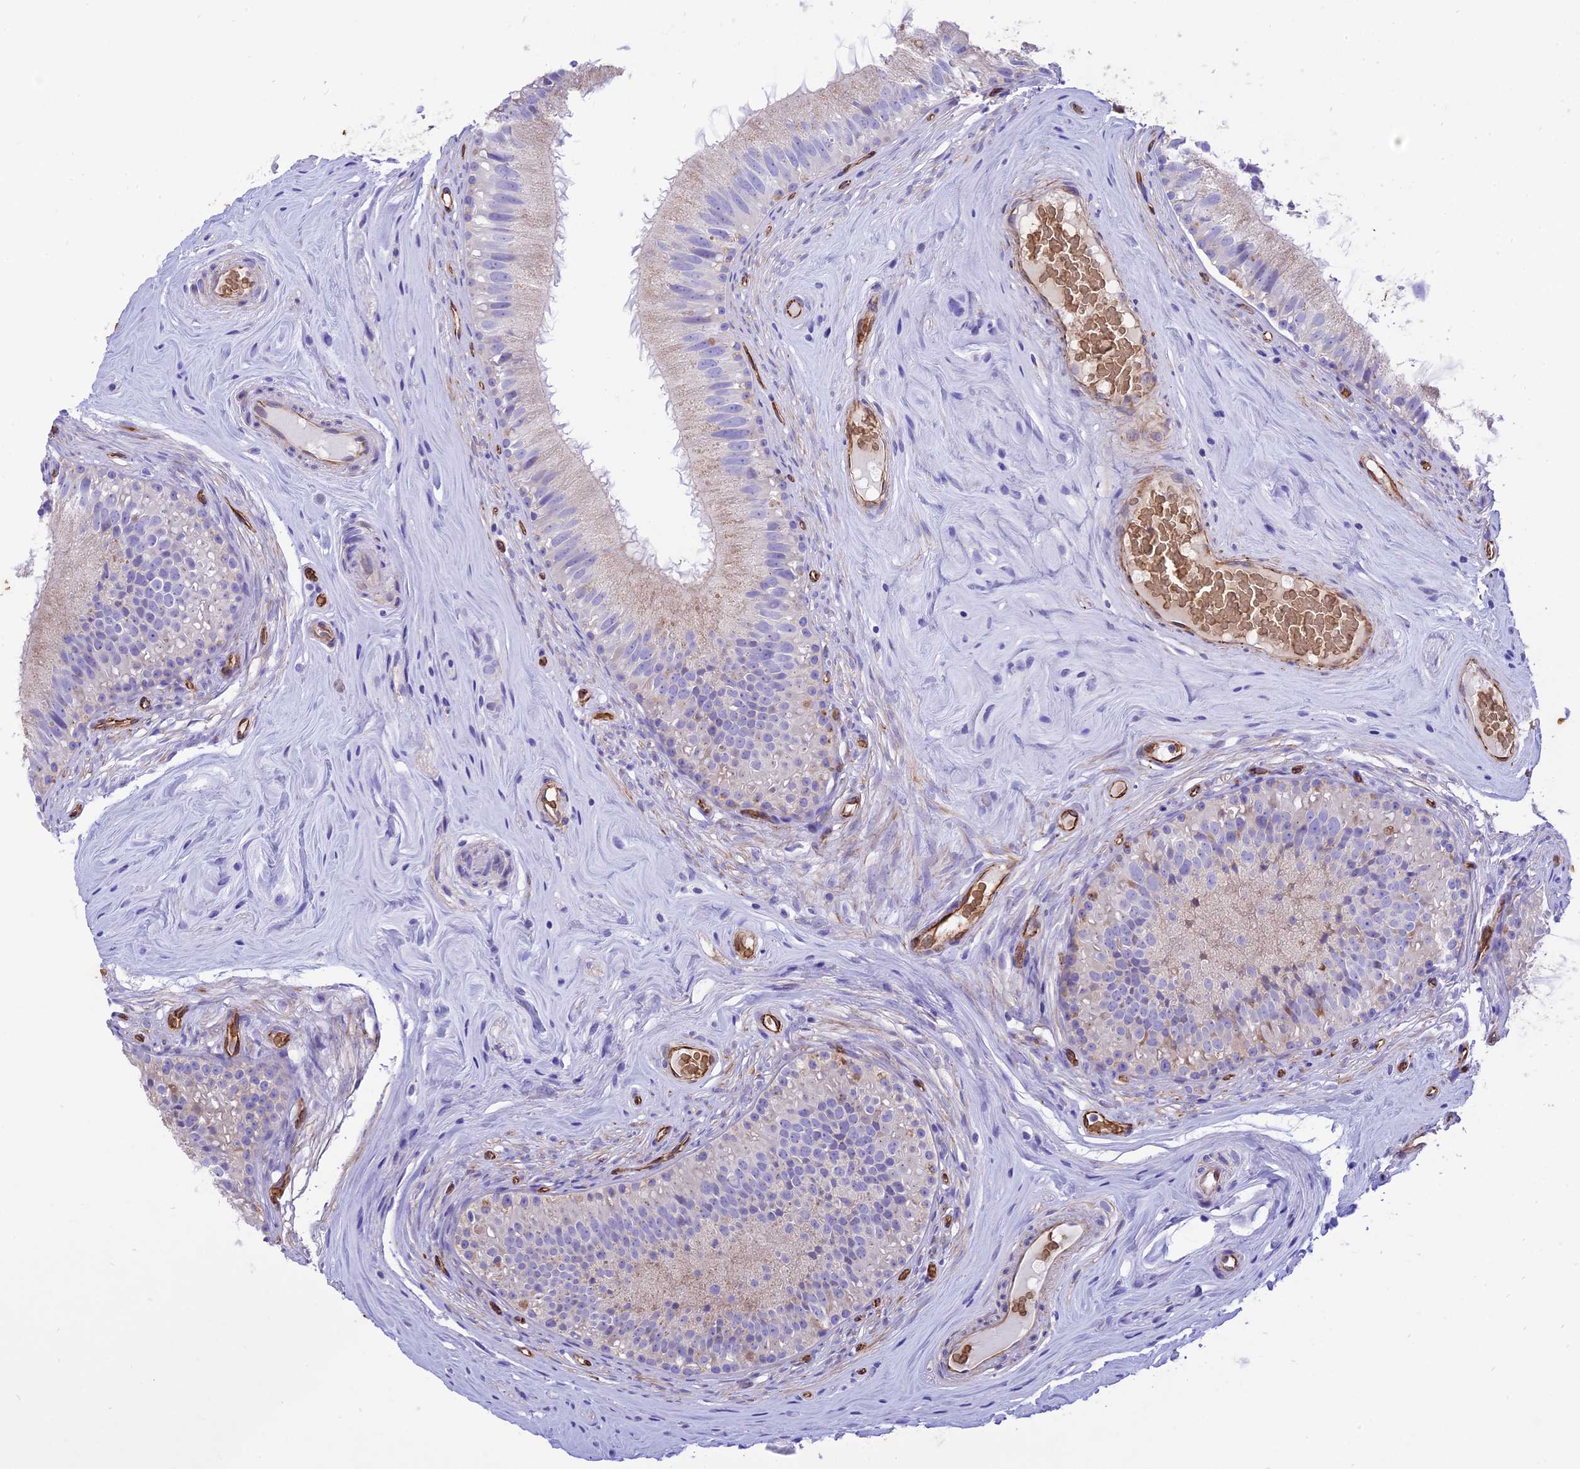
{"staining": {"intensity": "weak", "quantity": "25%-75%", "location": "cytoplasmic/membranous"}, "tissue": "epididymis", "cell_type": "Glandular cells", "image_type": "normal", "snomed": [{"axis": "morphology", "description": "Normal tissue, NOS"}, {"axis": "topography", "description": "Epididymis"}], "caption": "Immunohistochemistry (IHC) (DAB) staining of unremarkable epididymis displays weak cytoplasmic/membranous protein positivity in approximately 25%-75% of glandular cells.", "gene": "TTC4", "patient": {"sex": "male", "age": 45}}